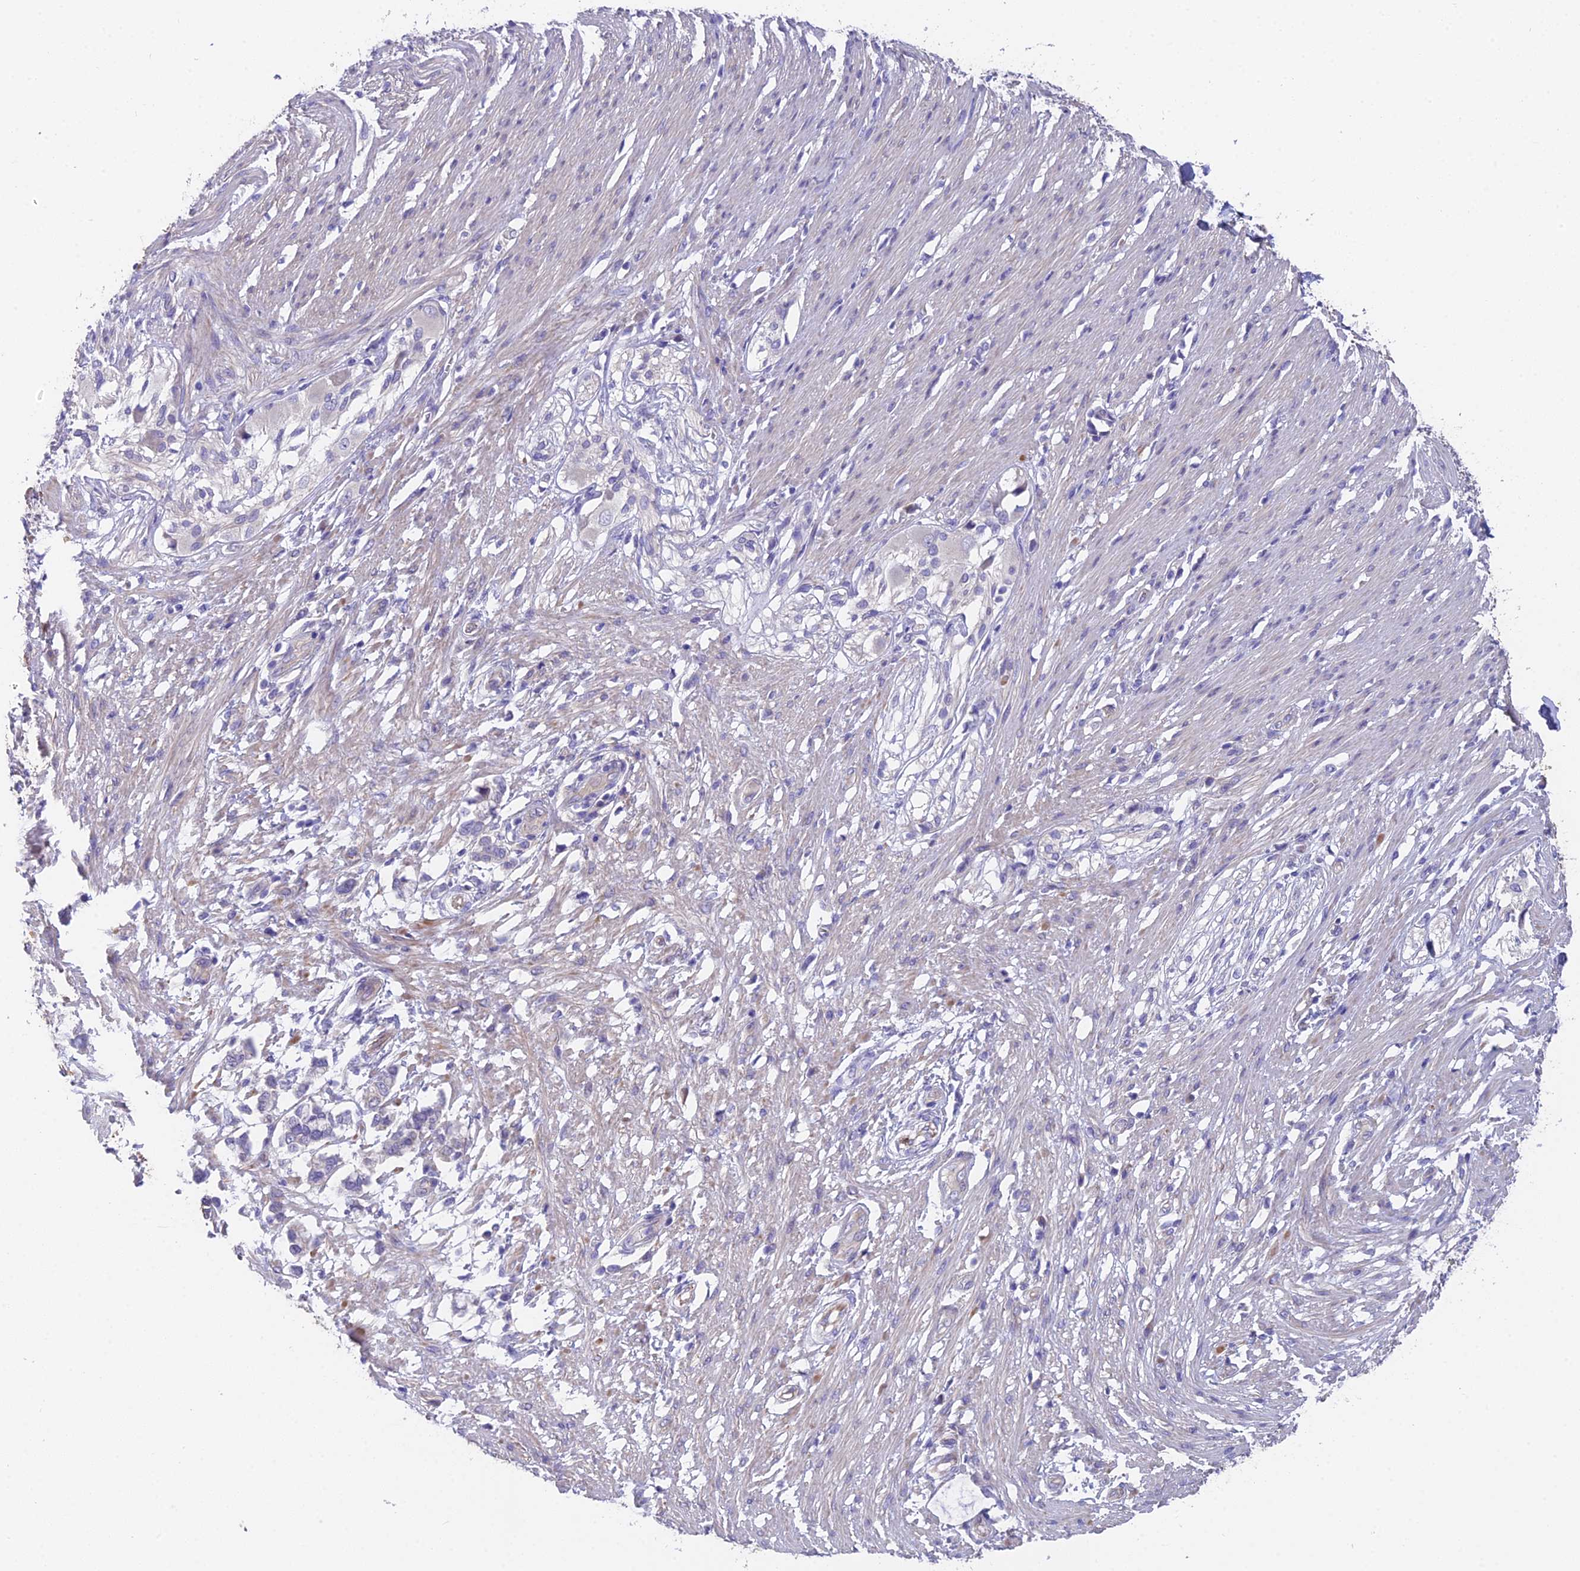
{"staining": {"intensity": "moderate", "quantity": "<25%", "location": "cytoplasmic/membranous"}, "tissue": "smooth muscle", "cell_type": "Smooth muscle cells", "image_type": "normal", "snomed": [{"axis": "morphology", "description": "Normal tissue, NOS"}, {"axis": "morphology", "description": "Adenocarcinoma, NOS"}, {"axis": "topography", "description": "Colon"}, {"axis": "topography", "description": "Peripheral nerve tissue"}], "caption": "An image showing moderate cytoplasmic/membranous staining in about <25% of smooth muscle cells in unremarkable smooth muscle, as visualized by brown immunohistochemical staining.", "gene": "FAM168B", "patient": {"sex": "male", "age": 14}}